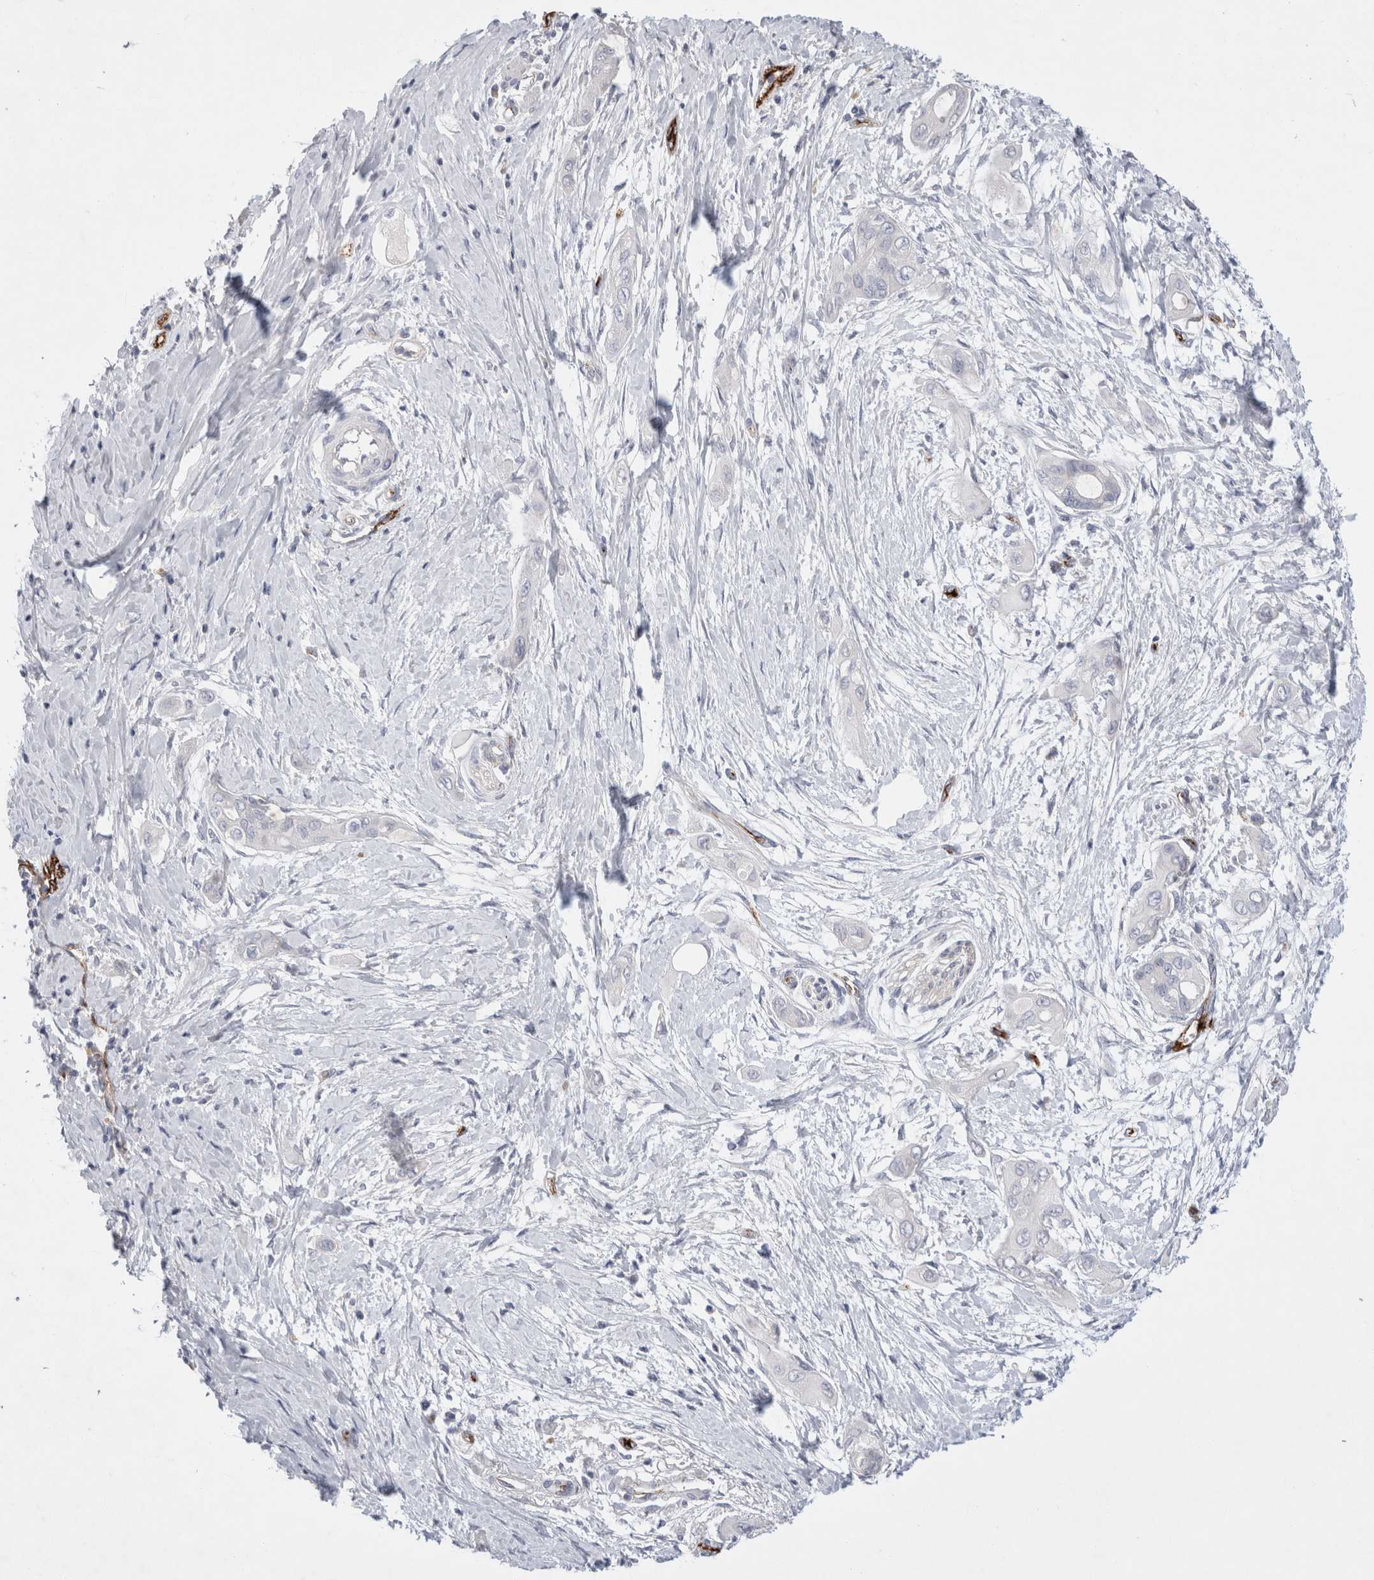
{"staining": {"intensity": "negative", "quantity": "none", "location": "none"}, "tissue": "pancreatic cancer", "cell_type": "Tumor cells", "image_type": "cancer", "snomed": [{"axis": "morphology", "description": "Adenocarcinoma, NOS"}, {"axis": "topography", "description": "Pancreas"}], "caption": "There is no significant expression in tumor cells of pancreatic cancer.", "gene": "IARS2", "patient": {"sex": "male", "age": 59}}